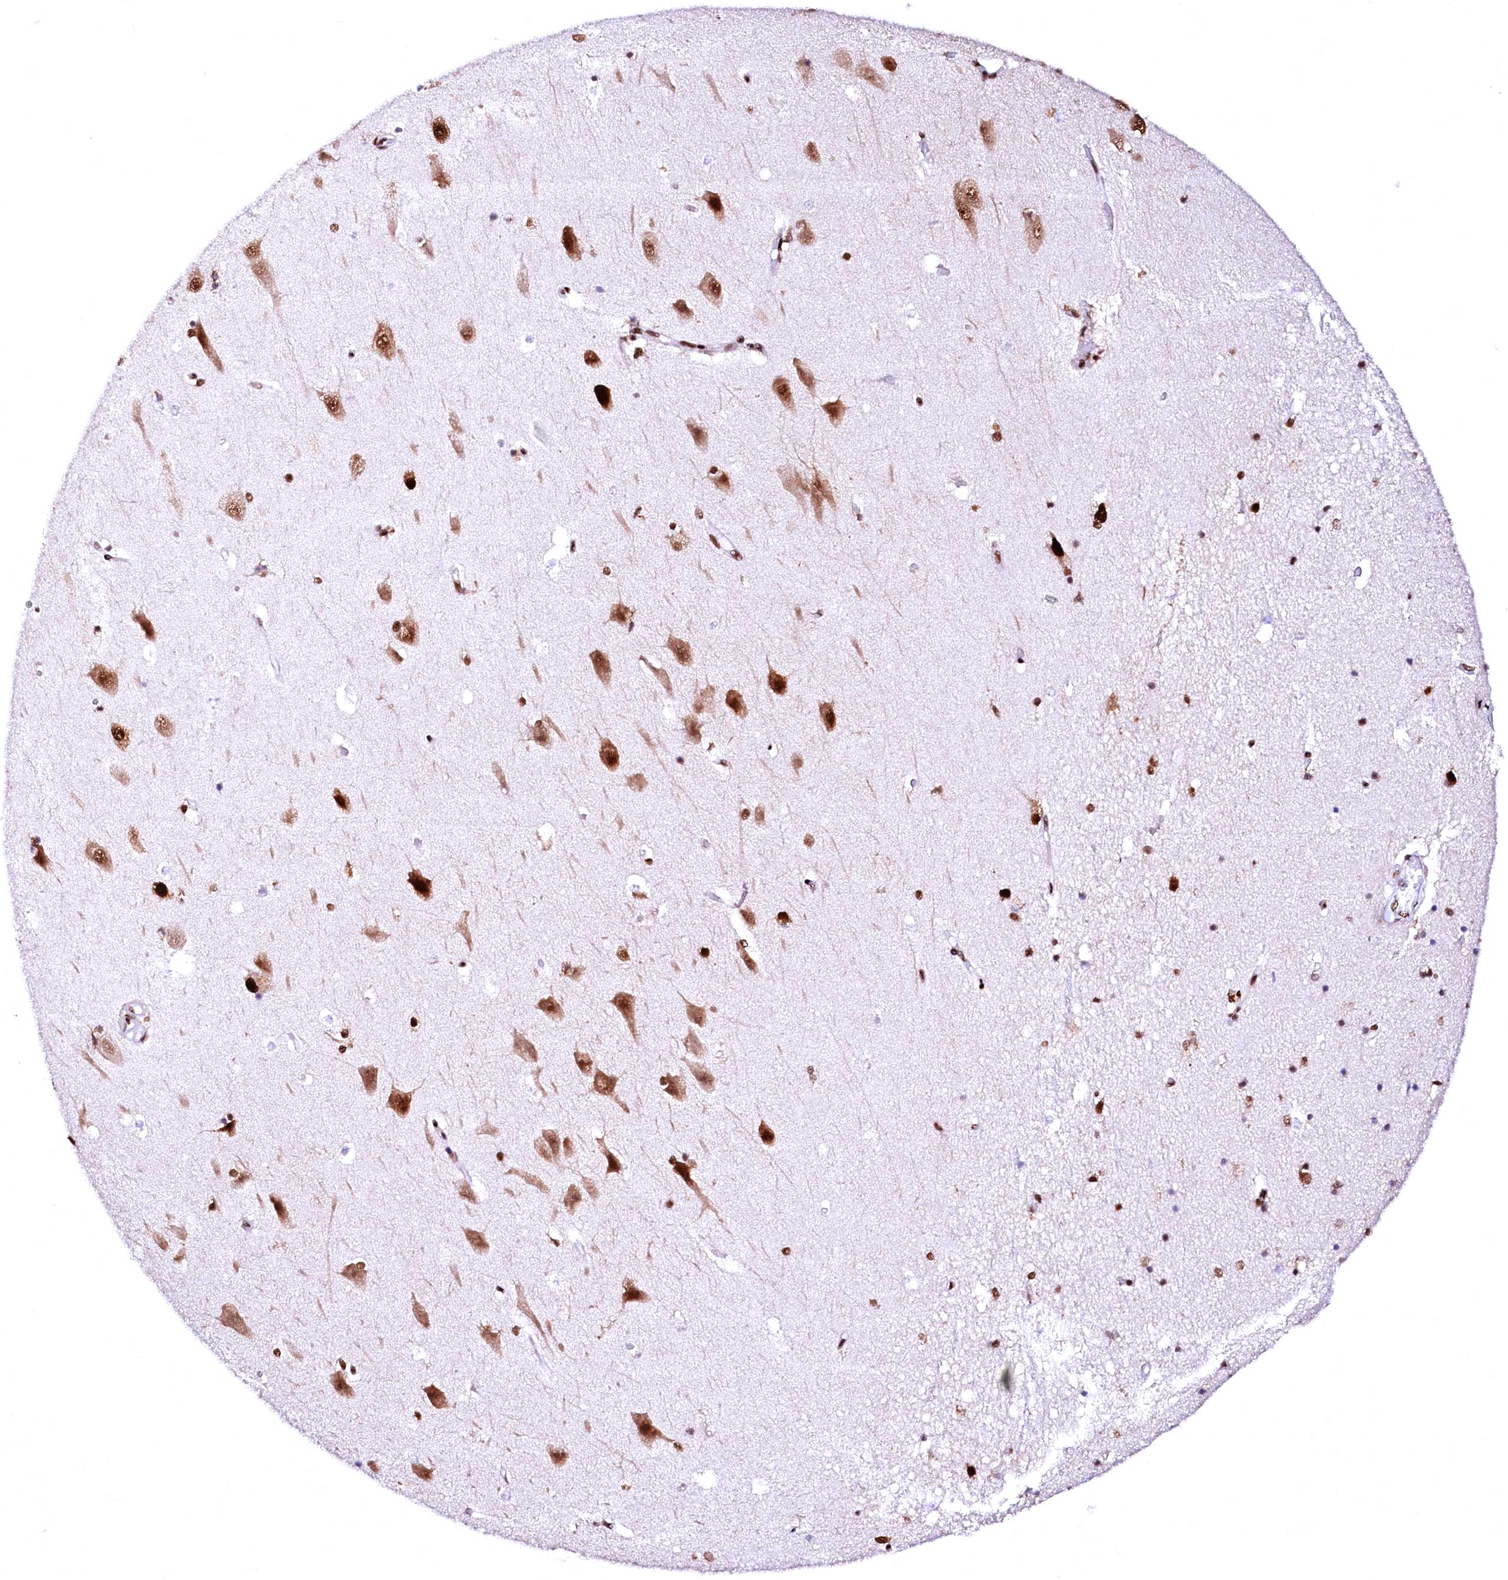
{"staining": {"intensity": "strong", "quantity": ">75%", "location": "nuclear"}, "tissue": "hippocampus", "cell_type": "Glial cells", "image_type": "normal", "snomed": [{"axis": "morphology", "description": "Normal tissue, NOS"}, {"axis": "topography", "description": "Hippocampus"}], "caption": "A high-resolution micrograph shows immunohistochemistry (IHC) staining of benign hippocampus, which displays strong nuclear expression in about >75% of glial cells.", "gene": "CPSF6", "patient": {"sex": "male", "age": 45}}